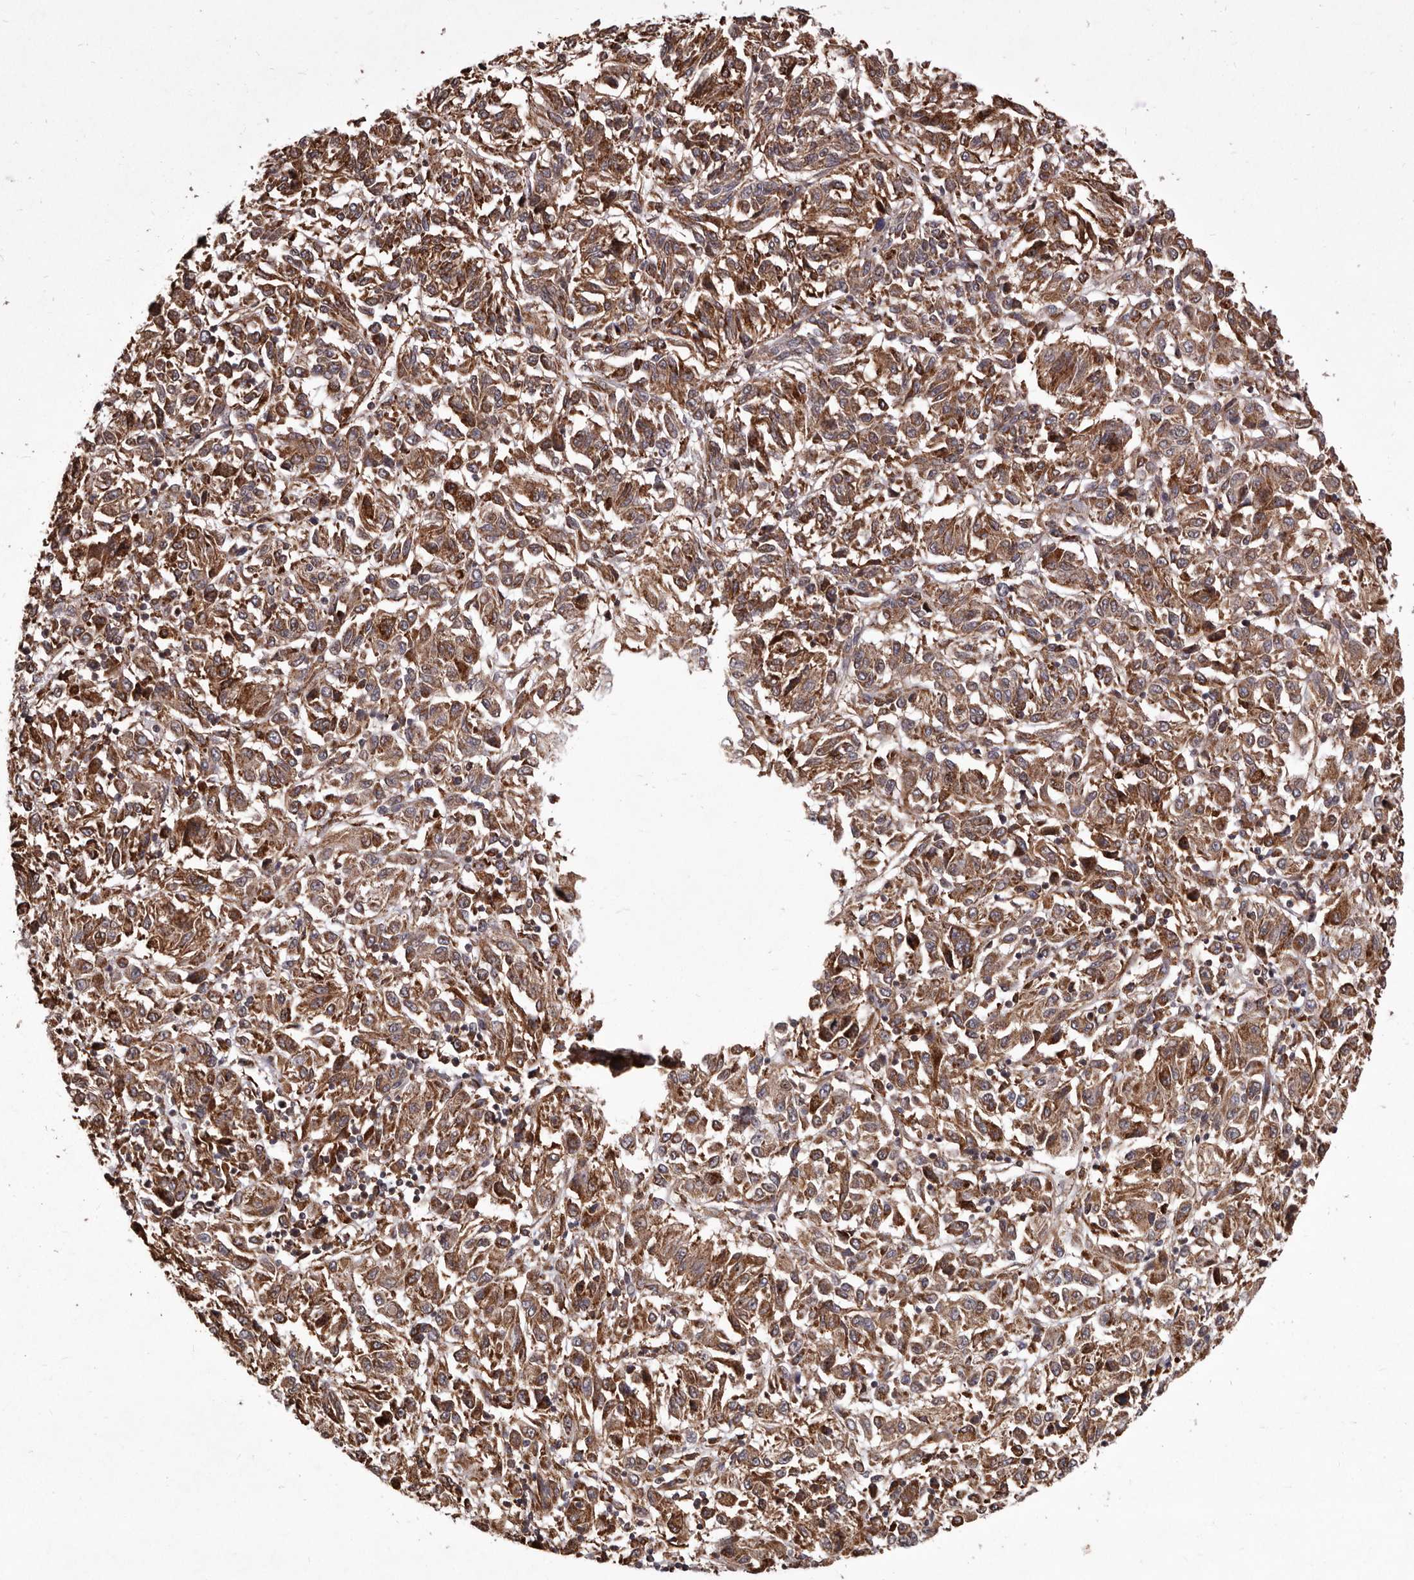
{"staining": {"intensity": "moderate", "quantity": ">75%", "location": "cytoplasmic/membranous"}, "tissue": "melanoma", "cell_type": "Tumor cells", "image_type": "cancer", "snomed": [{"axis": "morphology", "description": "Malignant melanoma, Metastatic site"}, {"axis": "topography", "description": "Lung"}], "caption": "A brown stain labels moderate cytoplasmic/membranous positivity of a protein in human malignant melanoma (metastatic site) tumor cells.", "gene": "RRM2B", "patient": {"sex": "male", "age": 64}}